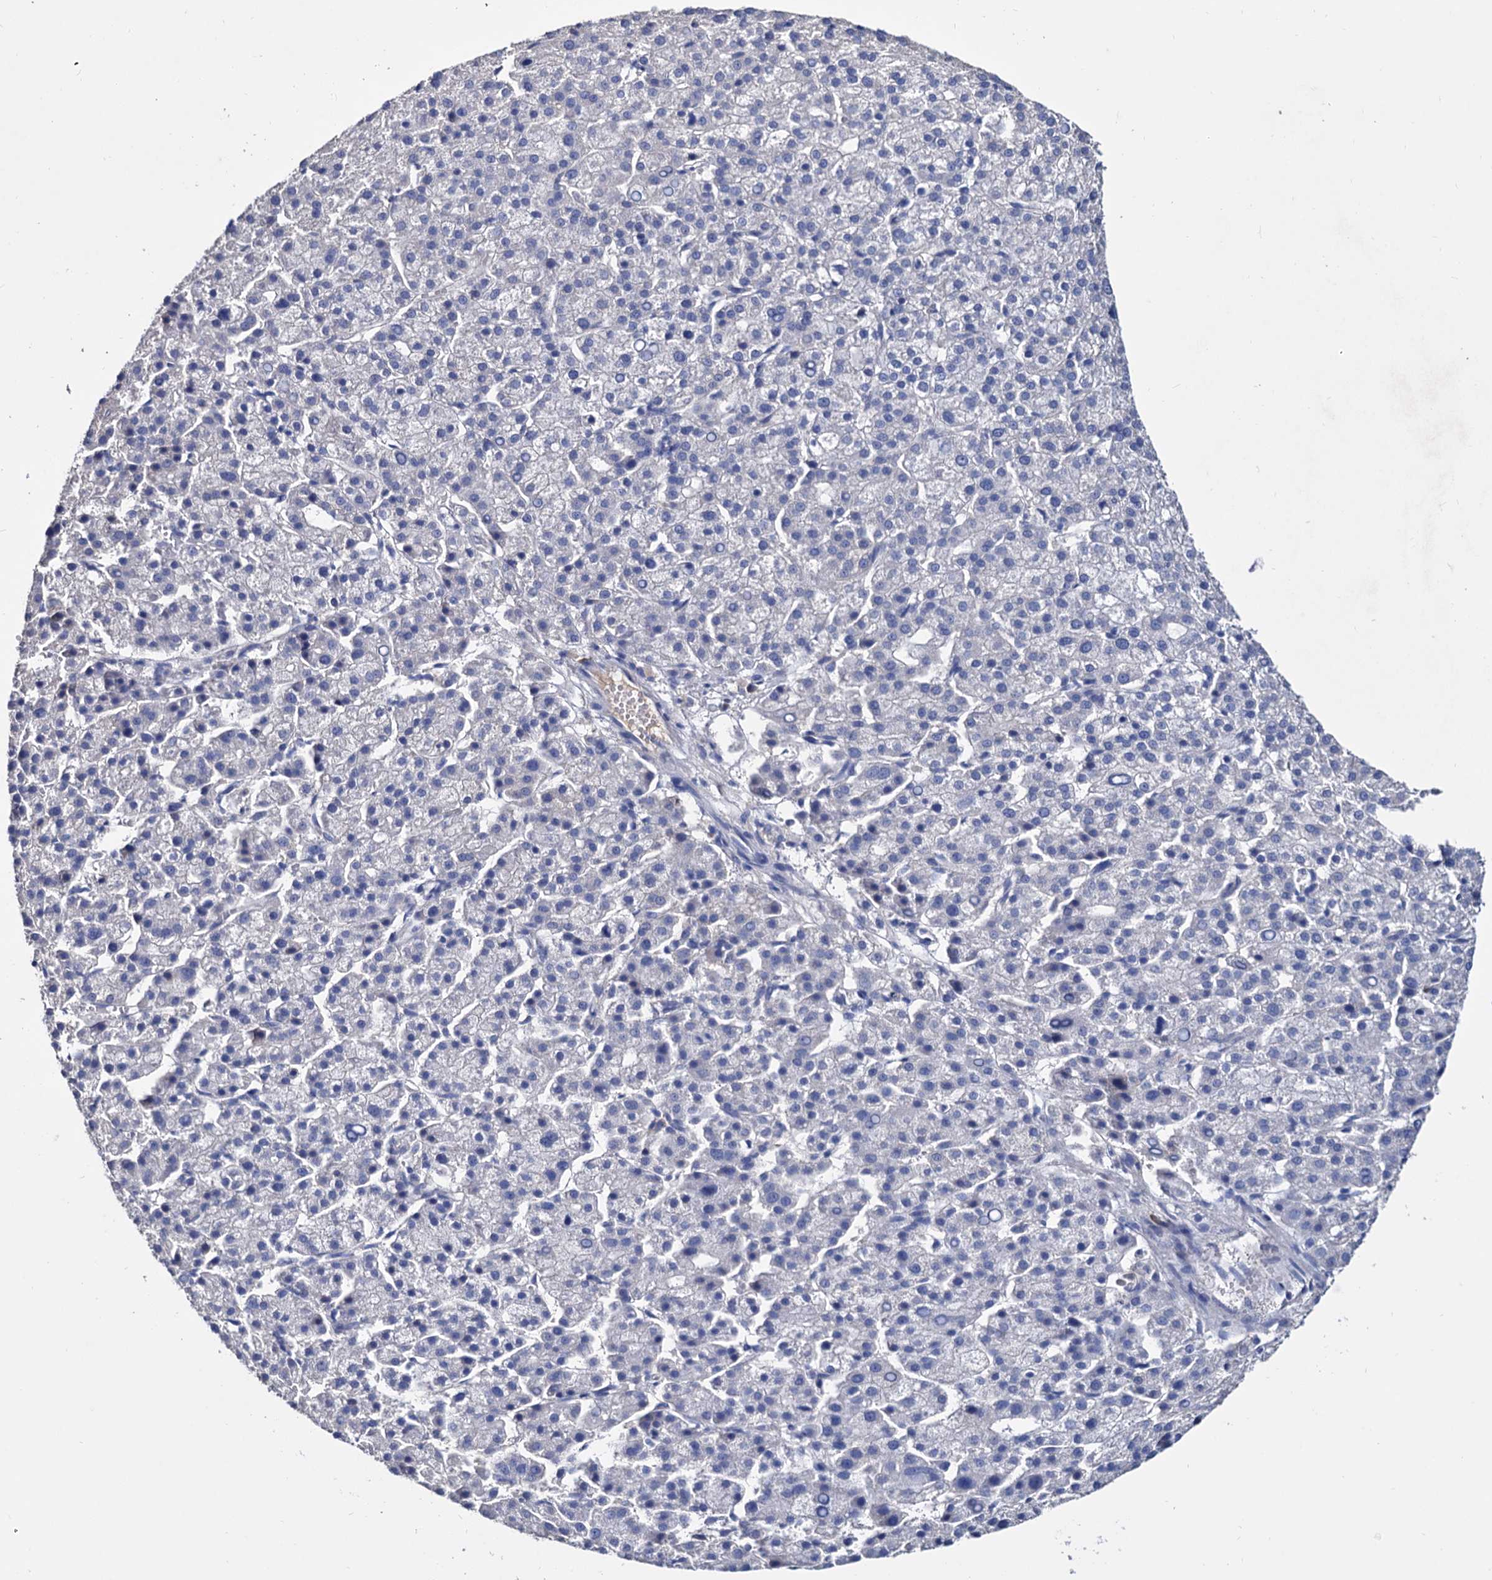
{"staining": {"intensity": "negative", "quantity": "none", "location": "none"}, "tissue": "liver cancer", "cell_type": "Tumor cells", "image_type": "cancer", "snomed": [{"axis": "morphology", "description": "Carcinoma, Hepatocellular, NOS"}, {"axis": "topography", "description": "Liver"}], "caption": "This histopathology image is of hepatocellular carcinoma (liver) stained with immunohistochemistry (IHC) to label a protein in brown with the nuclei are counter-stained blue. There is no expression in tumor cells. (DAB IHC visualized using brightfield microscopy, high magnification).", "gene": "NPAS4", "patient": {"sex": "female", "age": 58}}